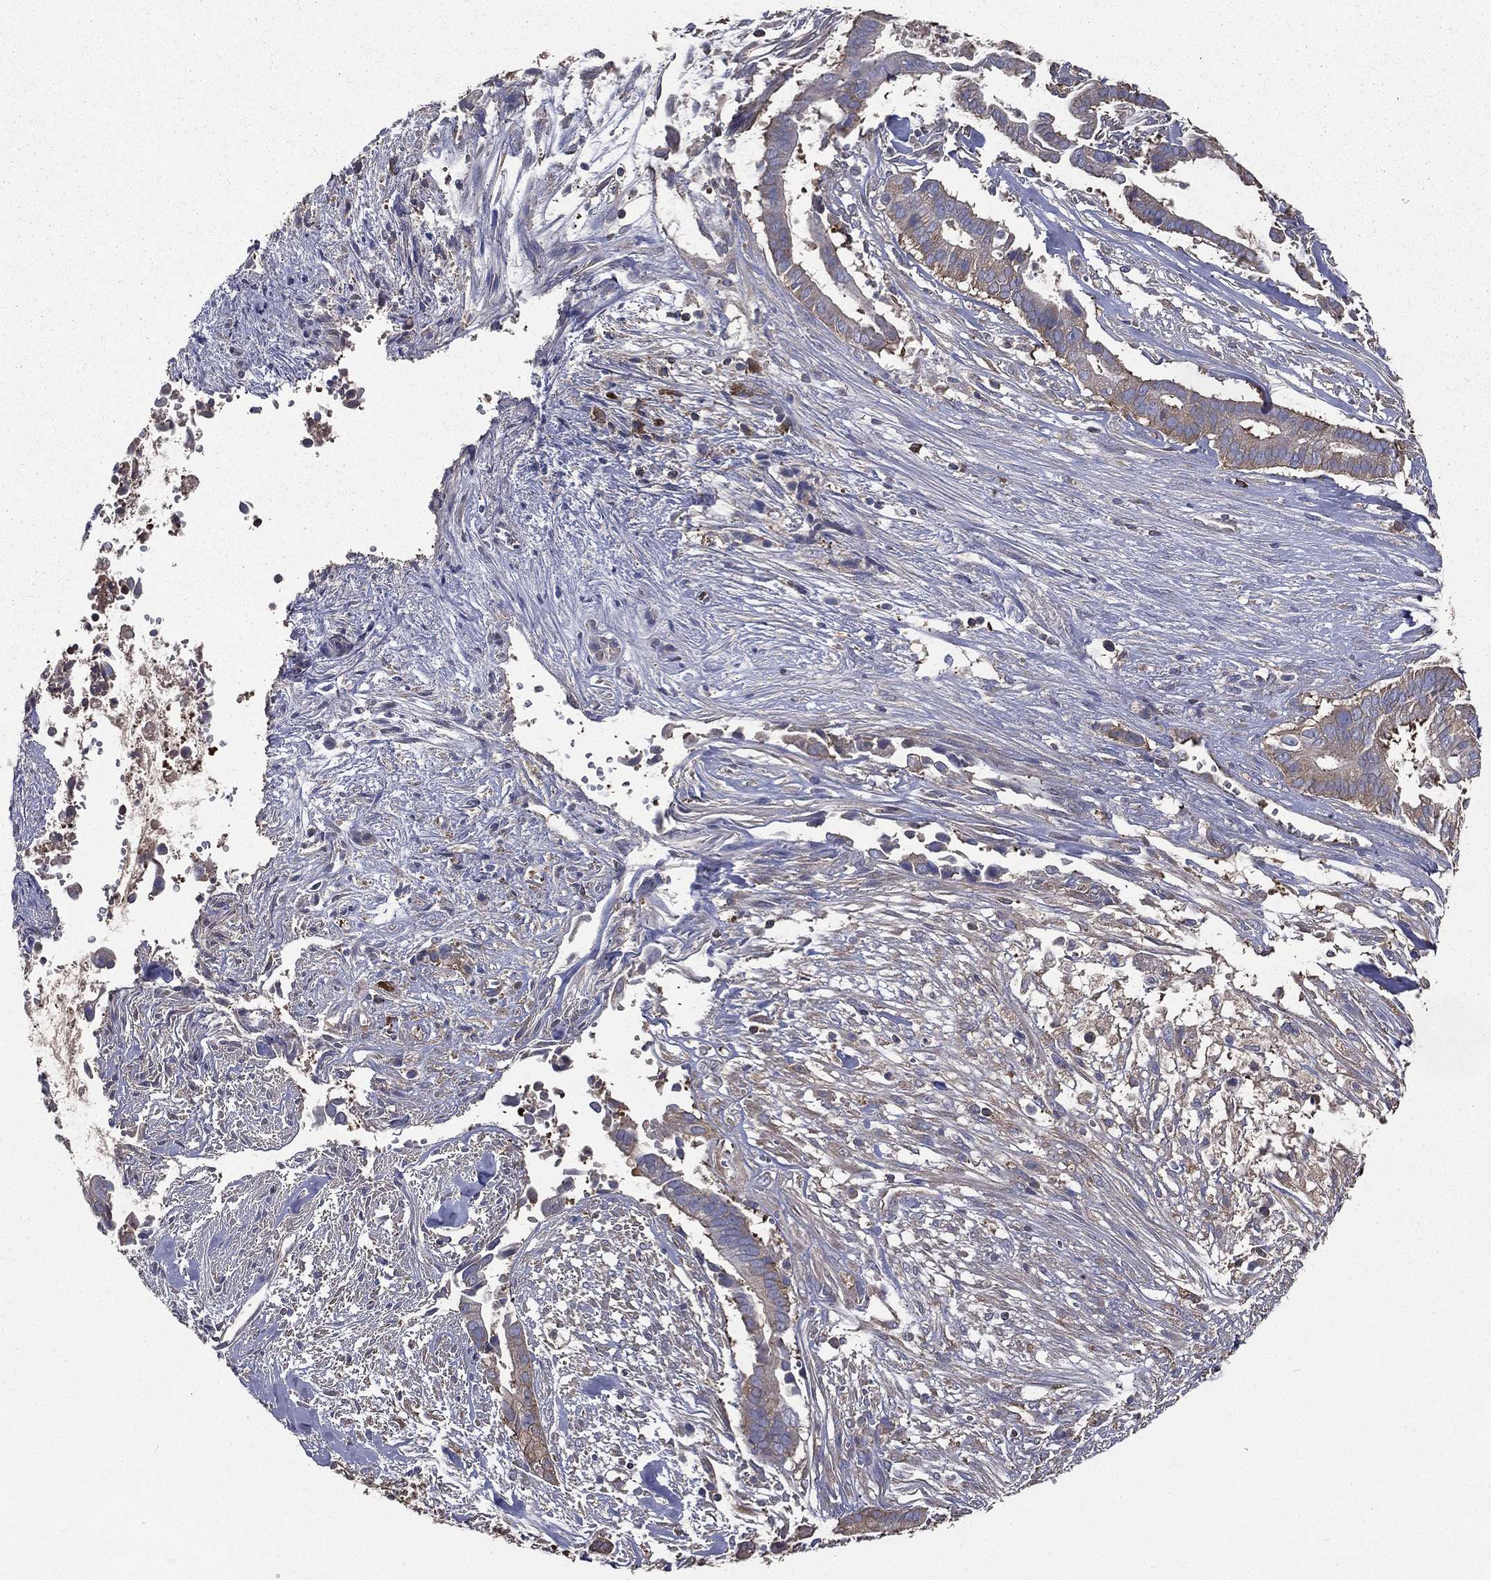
{"staining": {"intensity": "weak", "quantity": "25%-75%", "location": "cytoplasmic/membranous"}, "tissue": "pancreatic cancer", "cell_type": "Tumor cells", "image_type": "cancer", "snomed": [{"axis": "morphology", "description": "Adenocarcinoma, NOS"}, {"axis": "topography", "description": "Pancreas"}], "caption": "Protein positivity by immunohistochemistry displays weak cytoplasmic/membranous staining in approximately 25%-75% of tumor cells in pancreatic cancer.", "gene": "SARS1", "patient": {"sex": "male", "age": 61}}